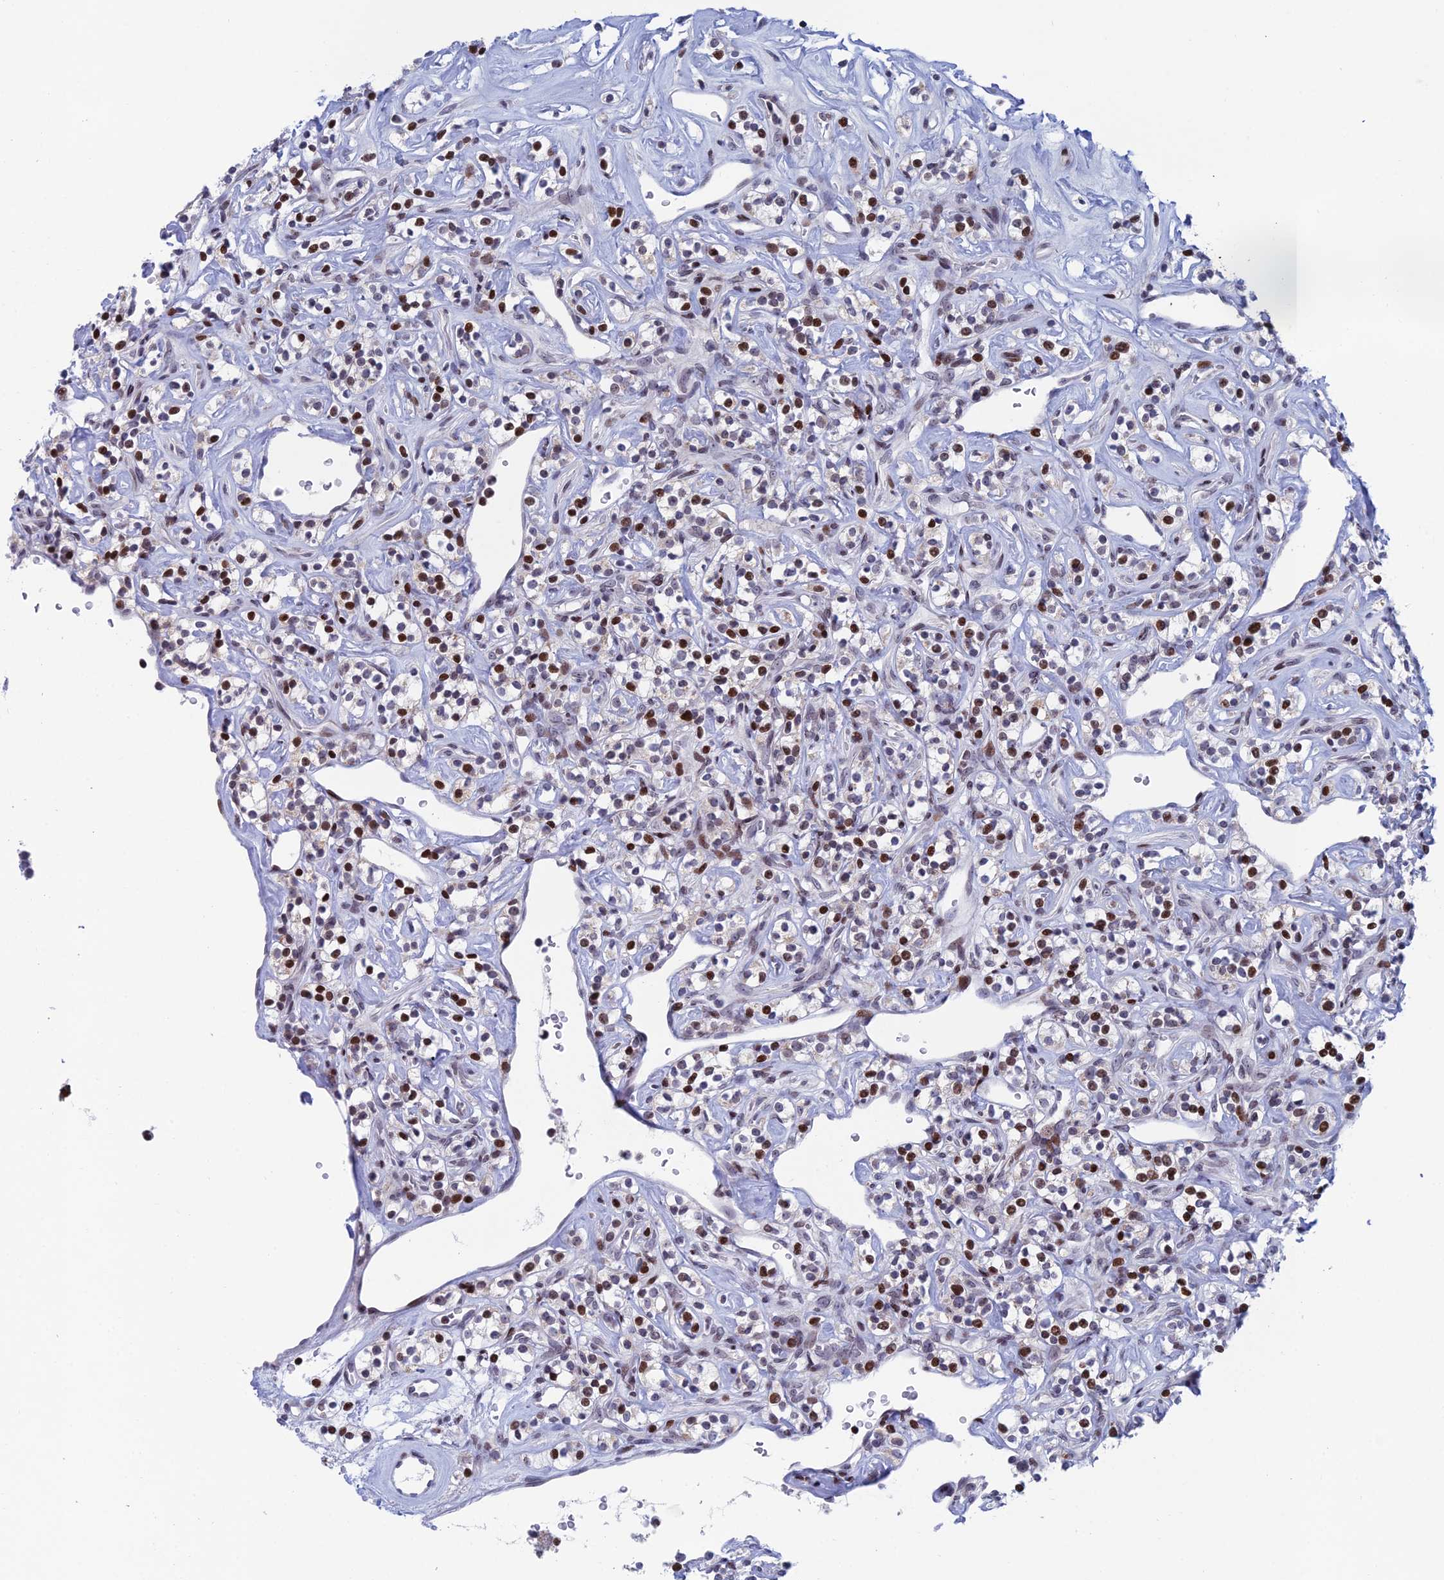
{"staining": {"intensity": "strong", "quantity": "25%-75%", "location": "nuclear"}, "tissue": "renal cancer", "cell_type": "Tumor cells", "image_type": "cancer", "snomed": [{"axis": "morphology", "description": "Adenocarcinoma, NOS"}, {"axis": "topography", "description": "Kidney"}], "caption": "This is a micrograph of immunohistochemistry (IHC) staining of renal cancer (adenocarcinoma), which shows strong positivity in the nuclear of tumor cells.", "gene": "AFF3", "patient": {"sex": "male", "age": 77}}